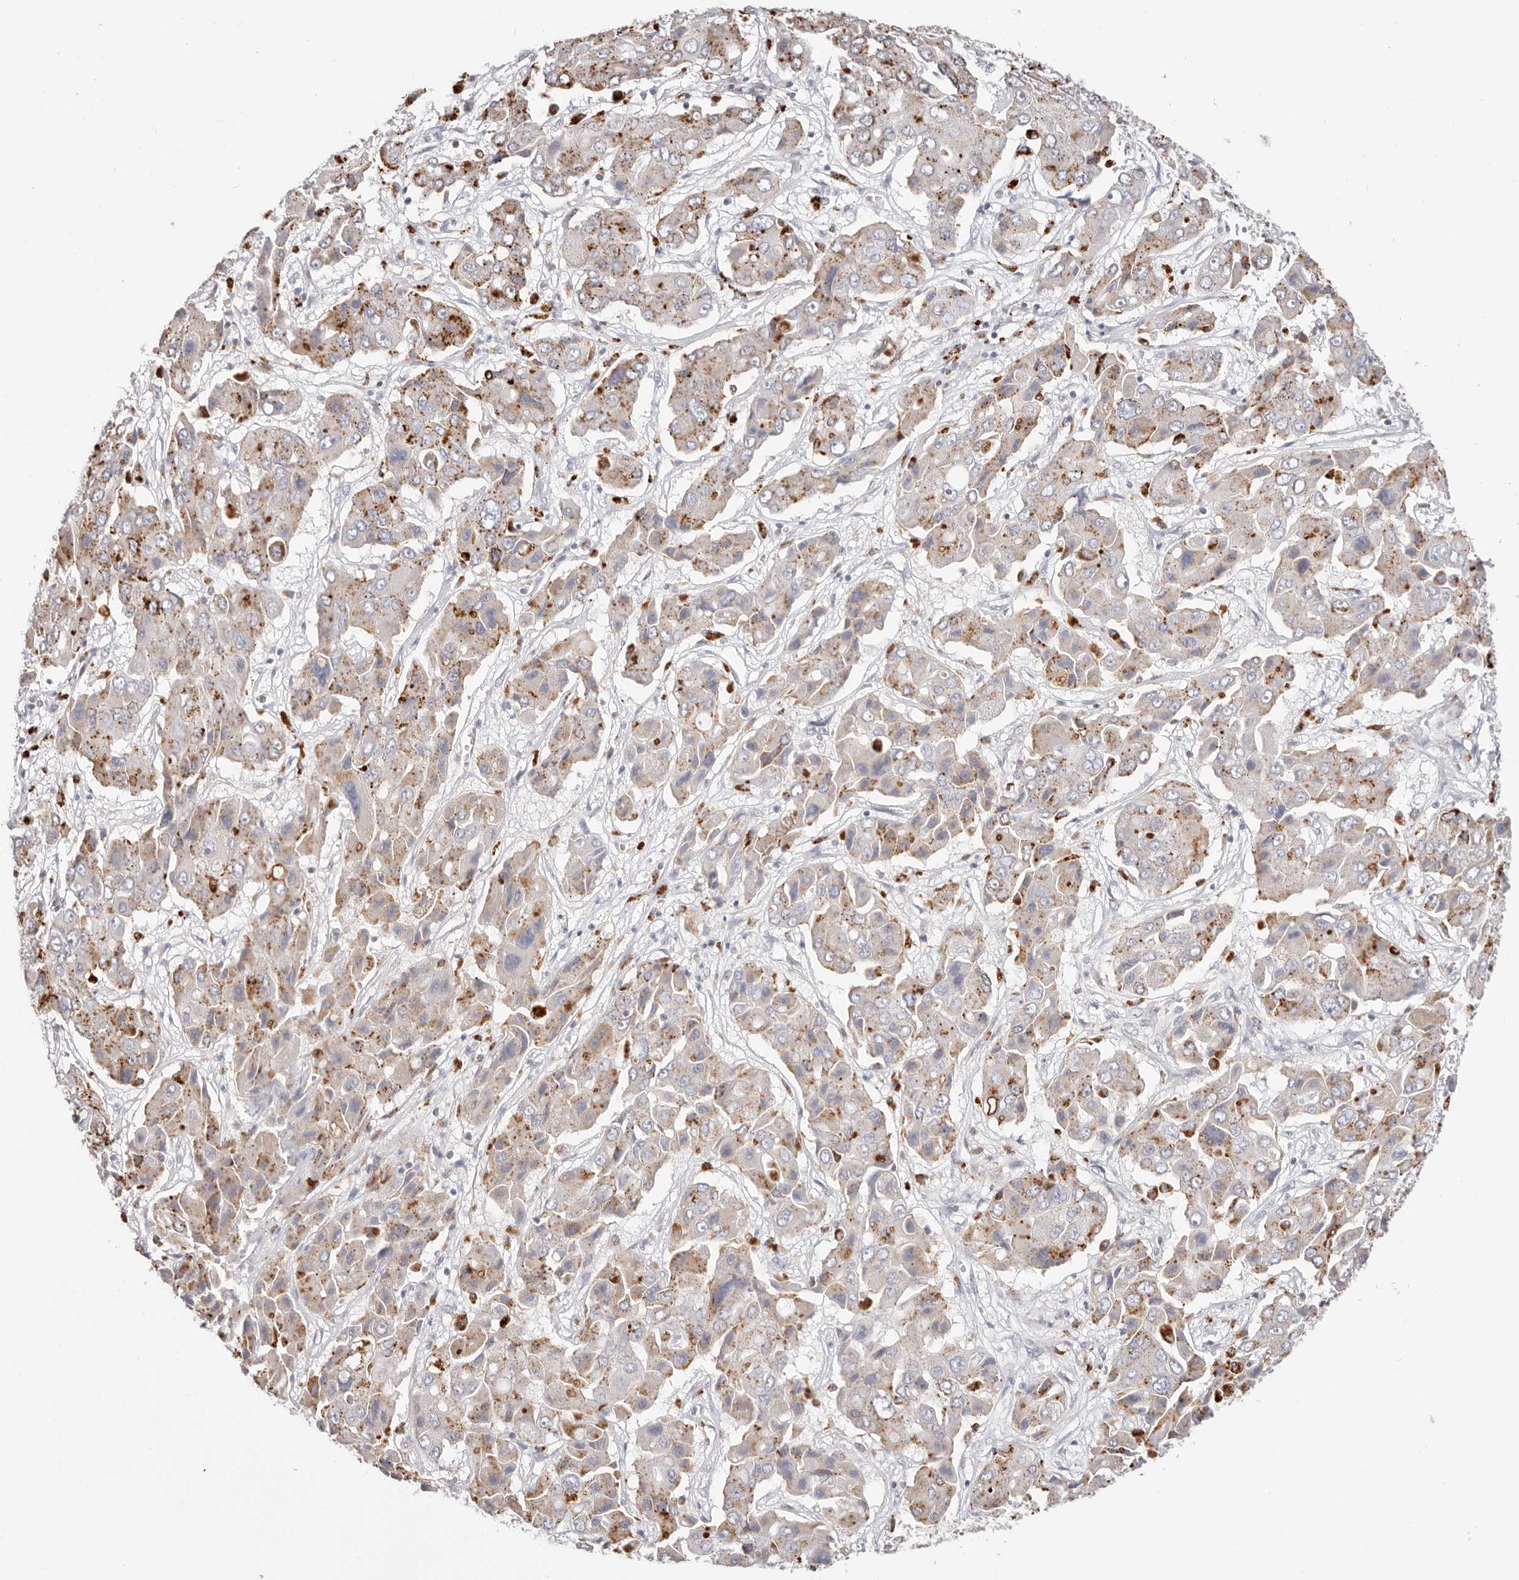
{"staining": {"intensity": "moderate", "quantity": "25%-75%", "location": "cytoplasmic/membranous"}, "tissue": "liver cancer", "cell_type": "Tumor cells", "image_type": "cancer", "snomed": [{"axis": "morphology", "description": "Cholangiocarcinoma"}, {"axis": "topography", "description": "Liver"}], "caption": "An image of cholangiocarcinoma (liver) stained for a protein shows moderate cytoplasmic/membranous brown staining in tumor cells. The staining was performed using DAB (3,3'-diaminobenzidine), with brown indicating positive protein expression. Nuclei are stained blue with hematoxylin.", "gene": "STKLD1", "patient": {"sex": "male", "age": 67}}